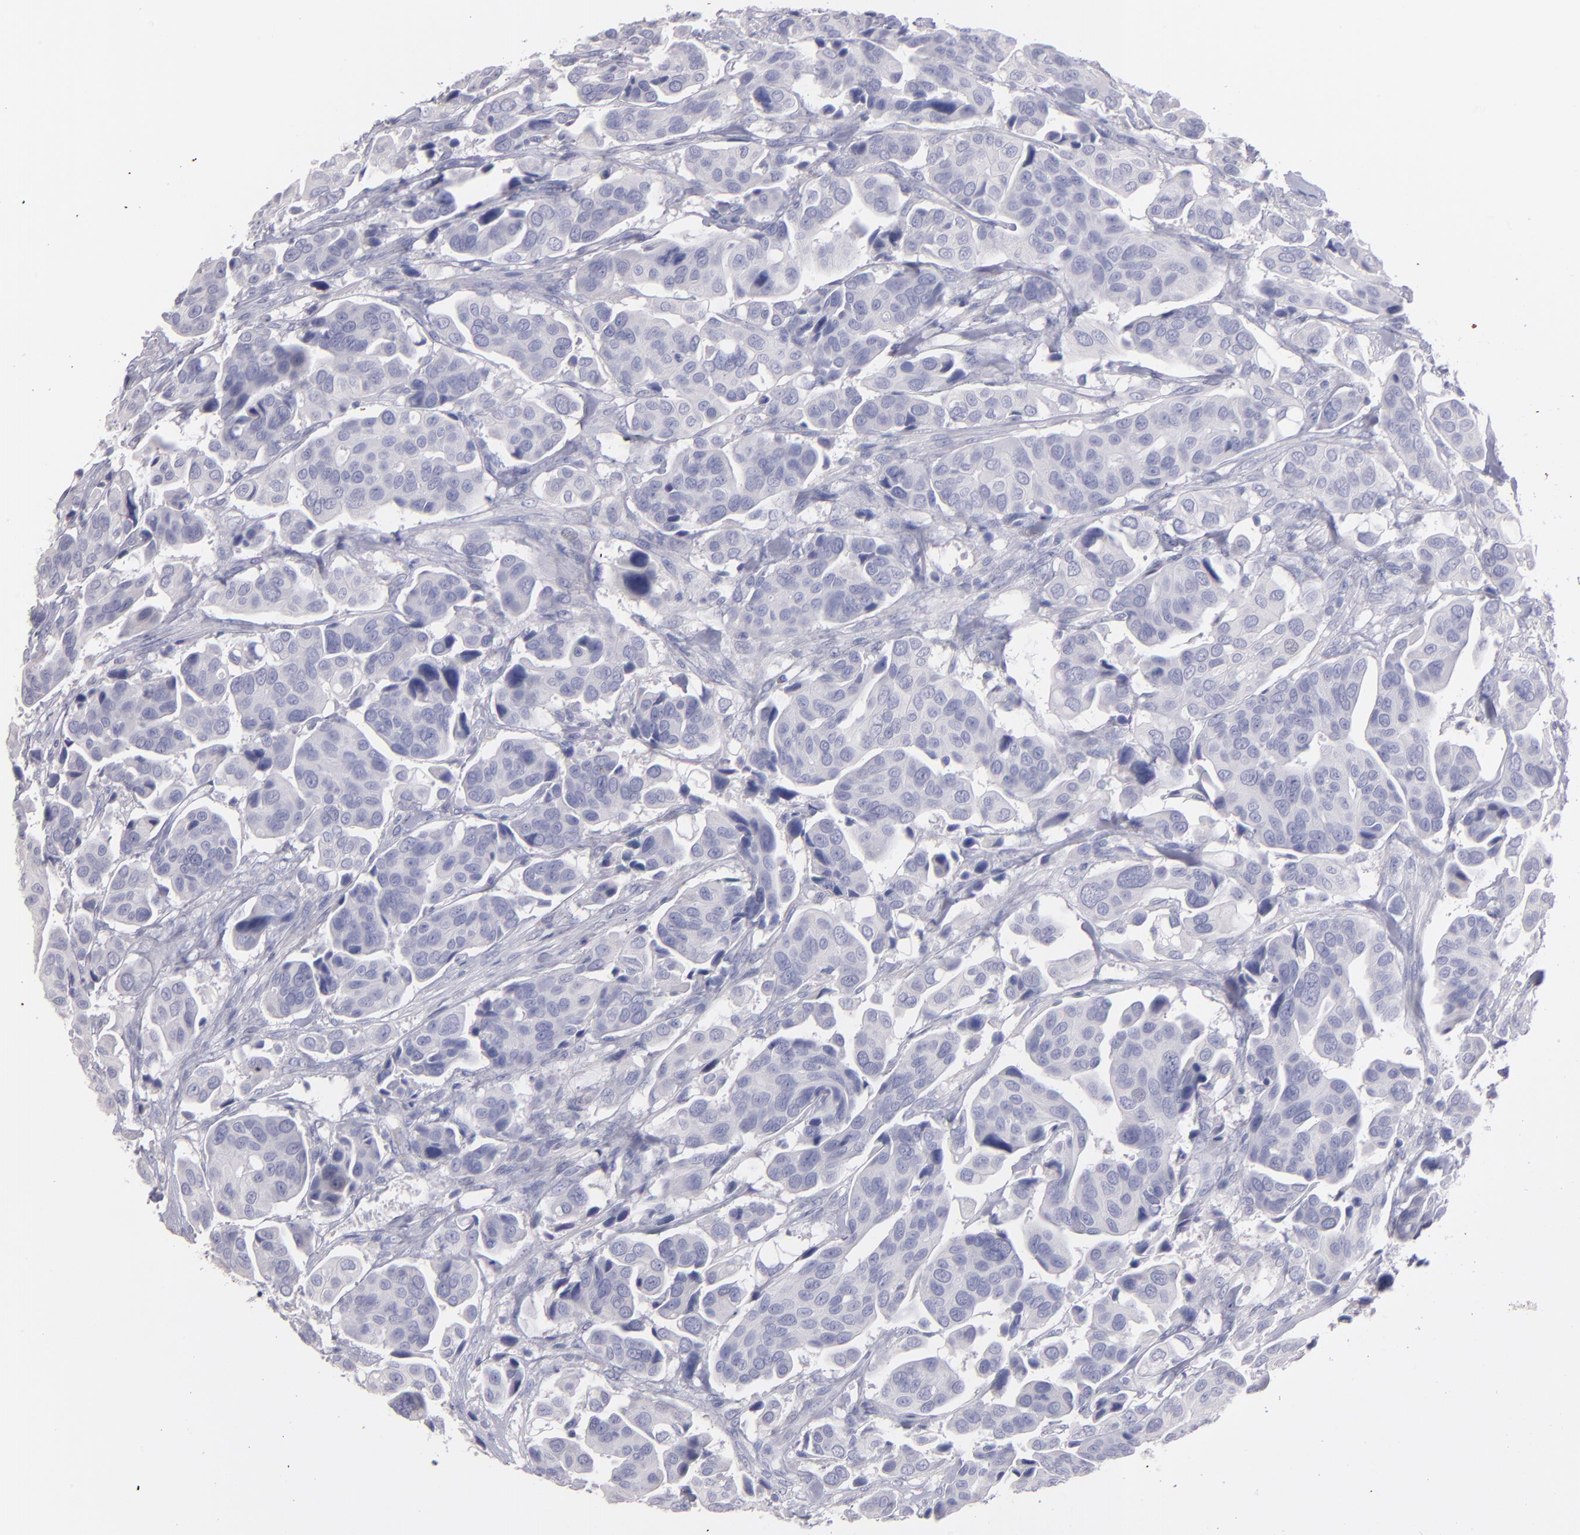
{"staining": {"intensity": "negative", "quantity": "none", "location": "none"}, "tissue": "urothelial cancer", "cell_type": "Tumor cells", "image_type": "cancer", "snomed": [{"axis": "morphology", "description": "Adenocarcinoma, NOS"}, {"axis": "topography", "description": "Urinary bladder"}], "caption": "Immunohistochemistry of urothelial cancer demonstrates no staining in tumor cells.", "gene": "SNAP25", "patient": {"sex": "male", "age": 61}}